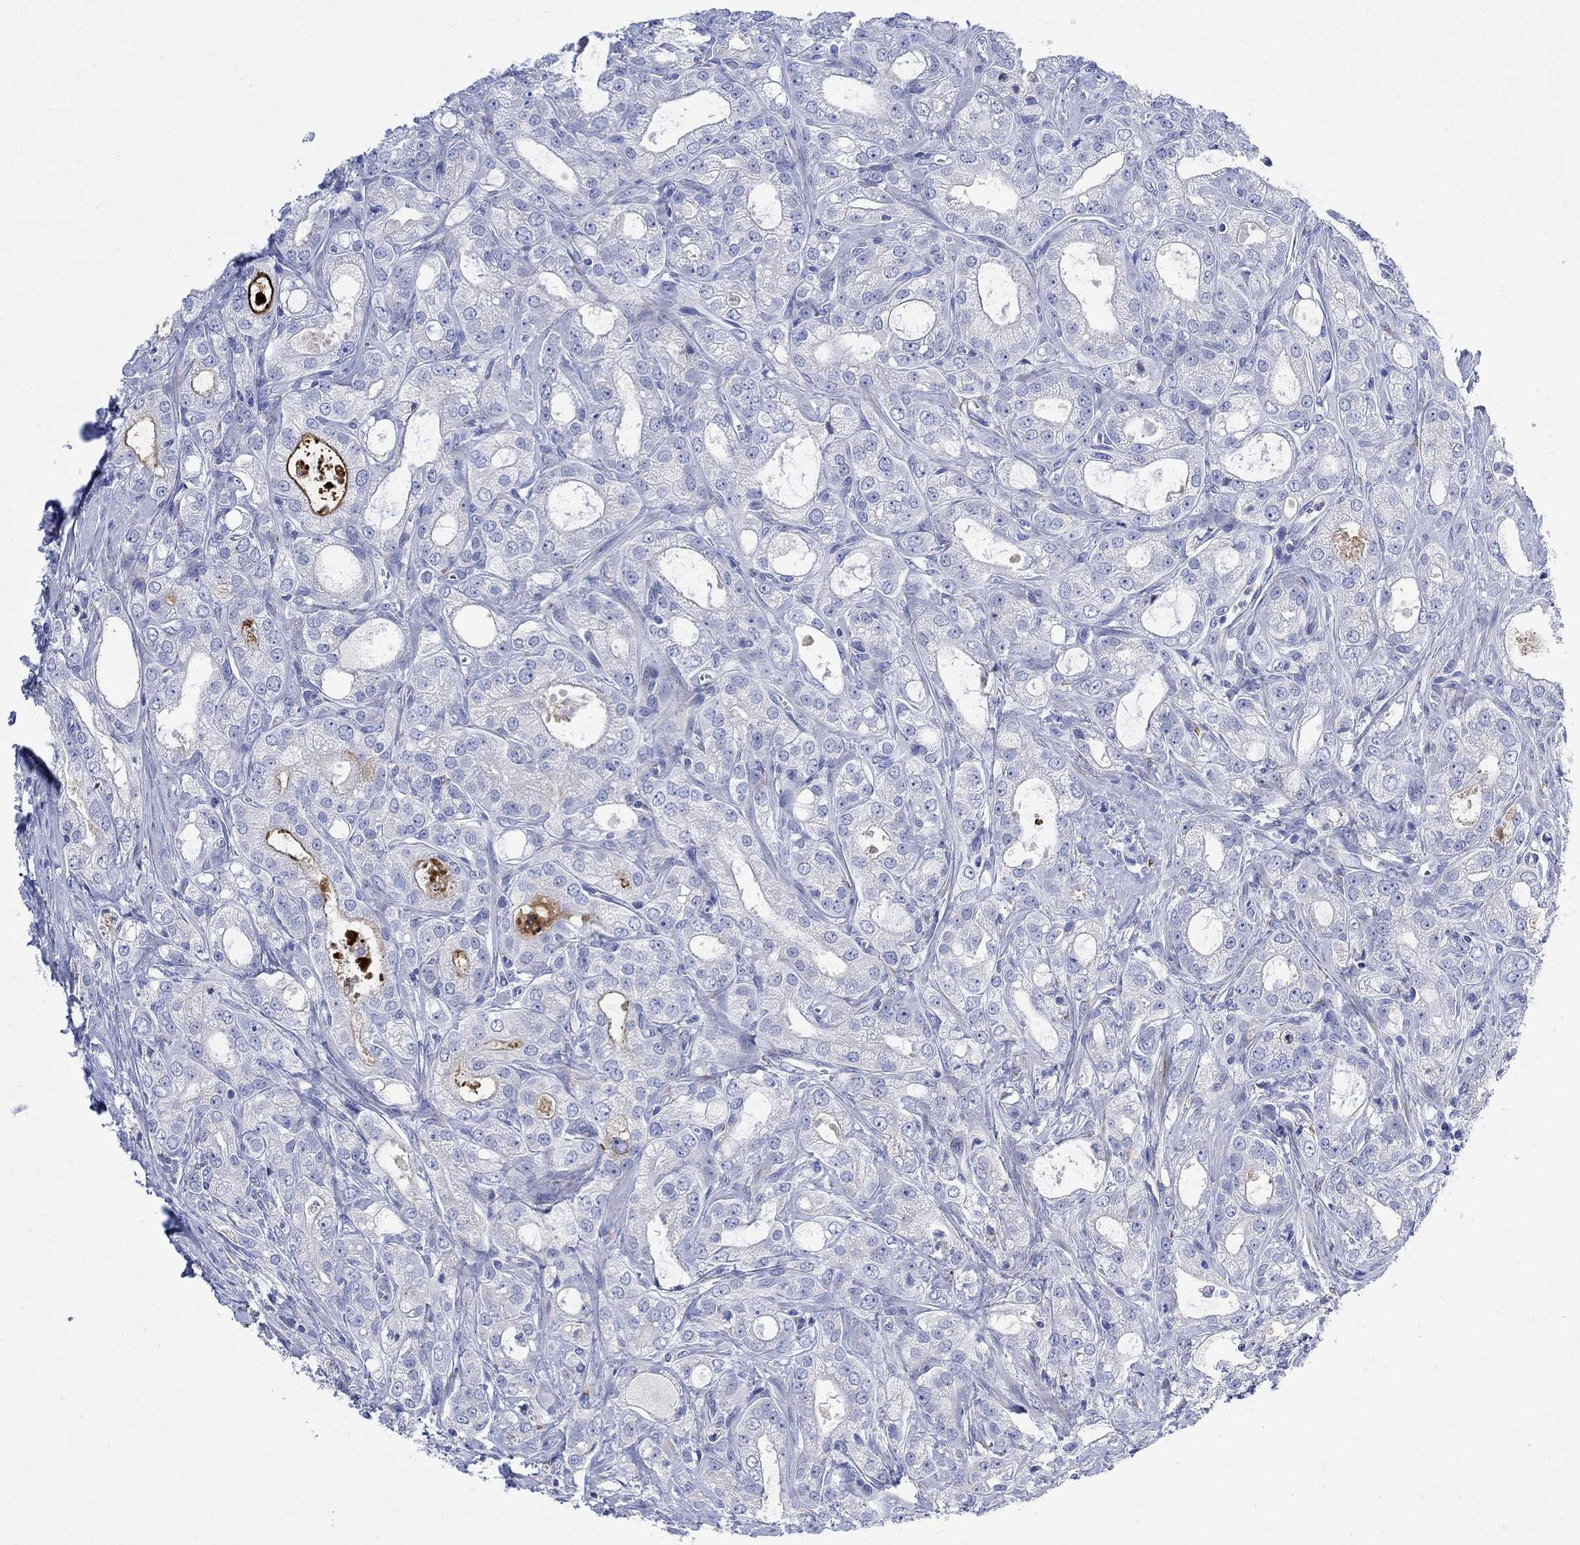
{"staining": {"intensity": "negative", "quantity": "none", "location": "none"}, "tissue": "prostate cancer", "cell_type": "Tumor cells", "image_type": "cancer", "snomed": [{"axis": "morphology", "description": "Adenocarcinoma, NOS"}, {"axis": "morphology", "description": "Adenocarcinoma, High grade"}, {"axis": "topography", "description": "Prostate"}], "caption": "Human prostate cancer stained for a protein using IHC reveals no positivity in tumor cells.", "gene": "MYL1", "patient": {"sex": "male", "age": 70}}